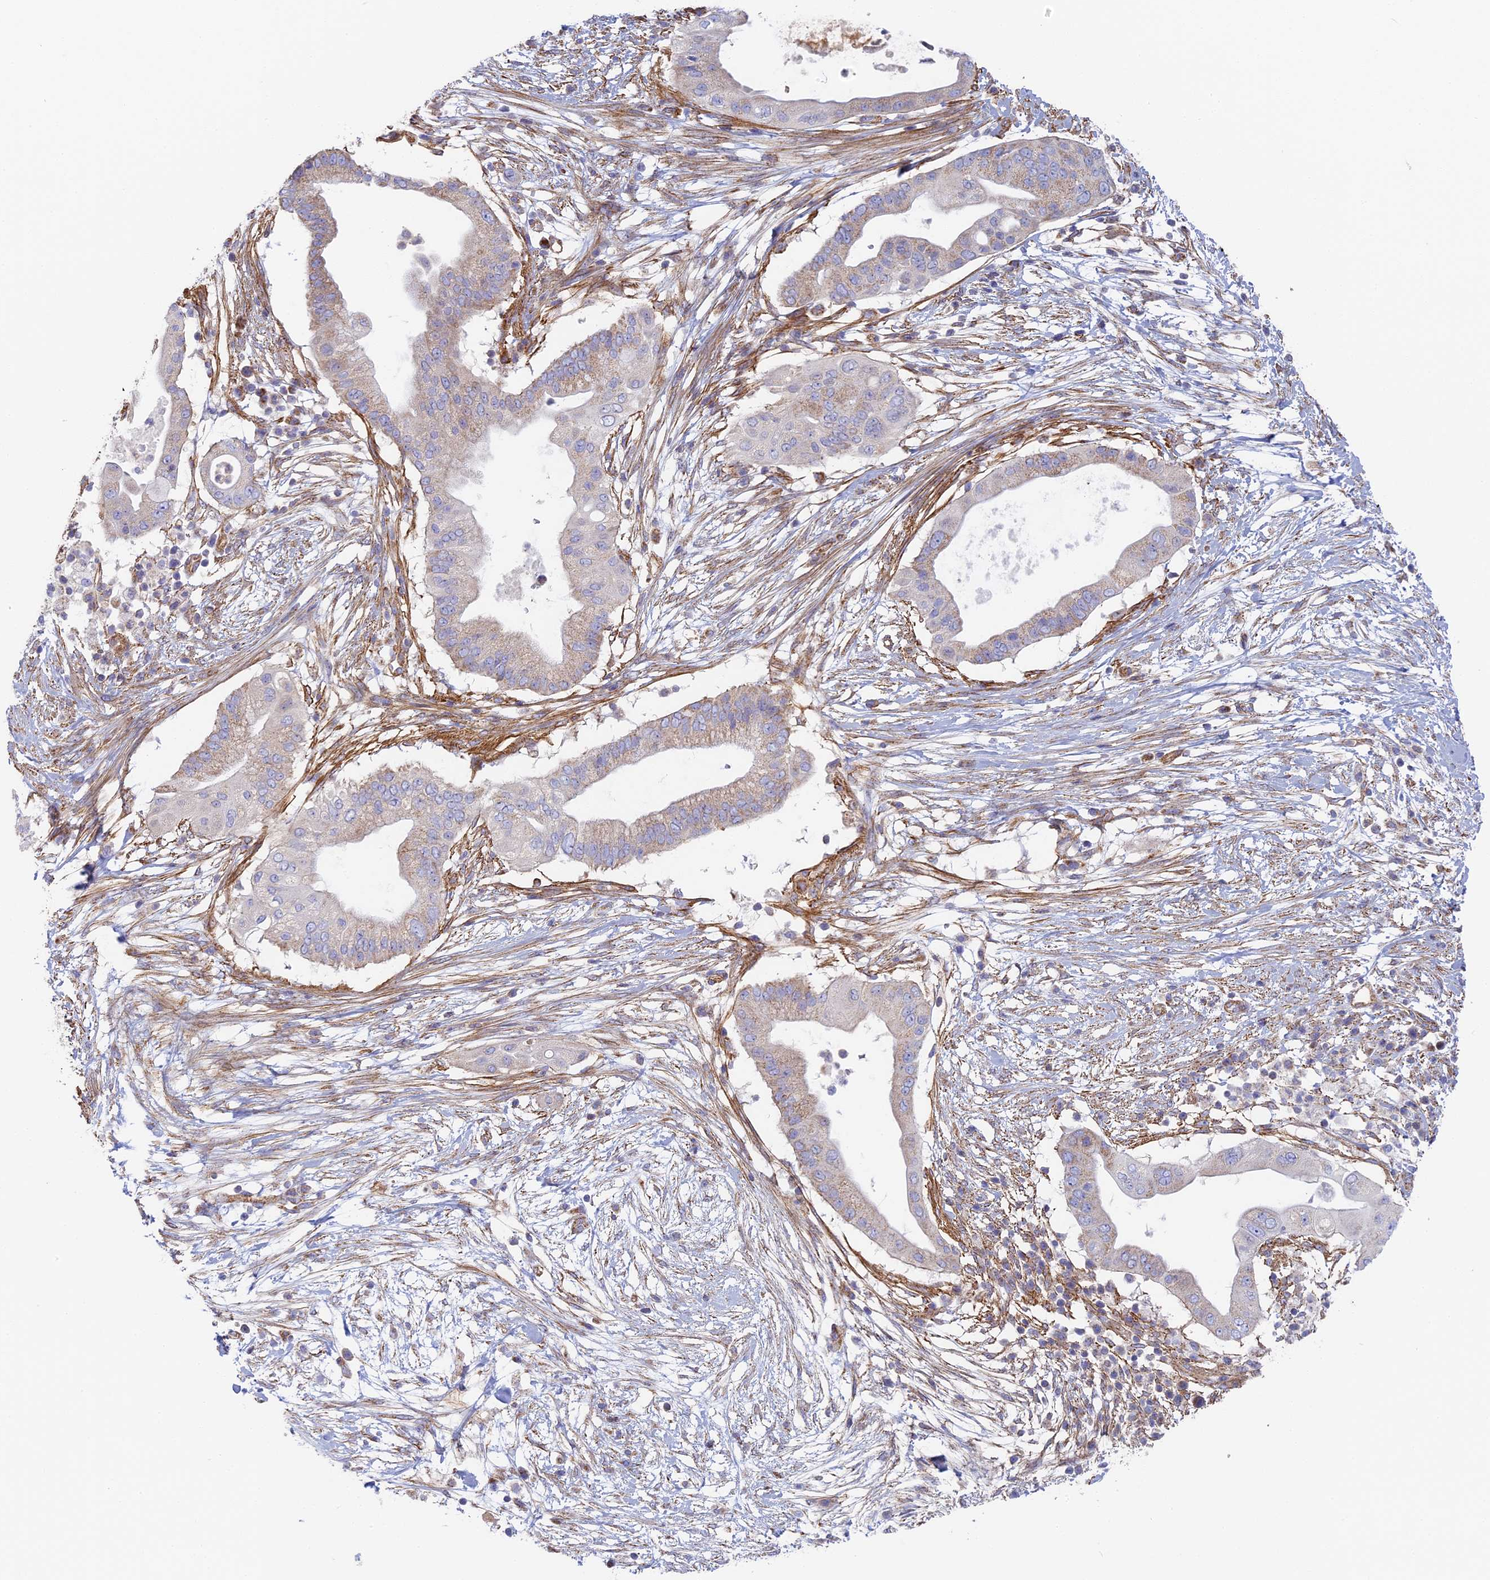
{"staining": {"intensity": "weak", "quantity": "<25%", "location": "cytoplasmic/membranous"}, "tissue": "pancreatic cancer", "cell_type": "Tumor cells", "image_type": "cancer", "snomed": [{"axis": "morphology", "description": "Adenocarcinoma, NOS"}, {"axis": "topography", "description": "Pancreas"}], "caption": "A photomicrograph of pancreatic cancer (adenocarcinoma) stained for a protein reveals no brown staining in tumor cells.", "gene": "DDA1", "patient": {"sex": "male", "age": 68}}